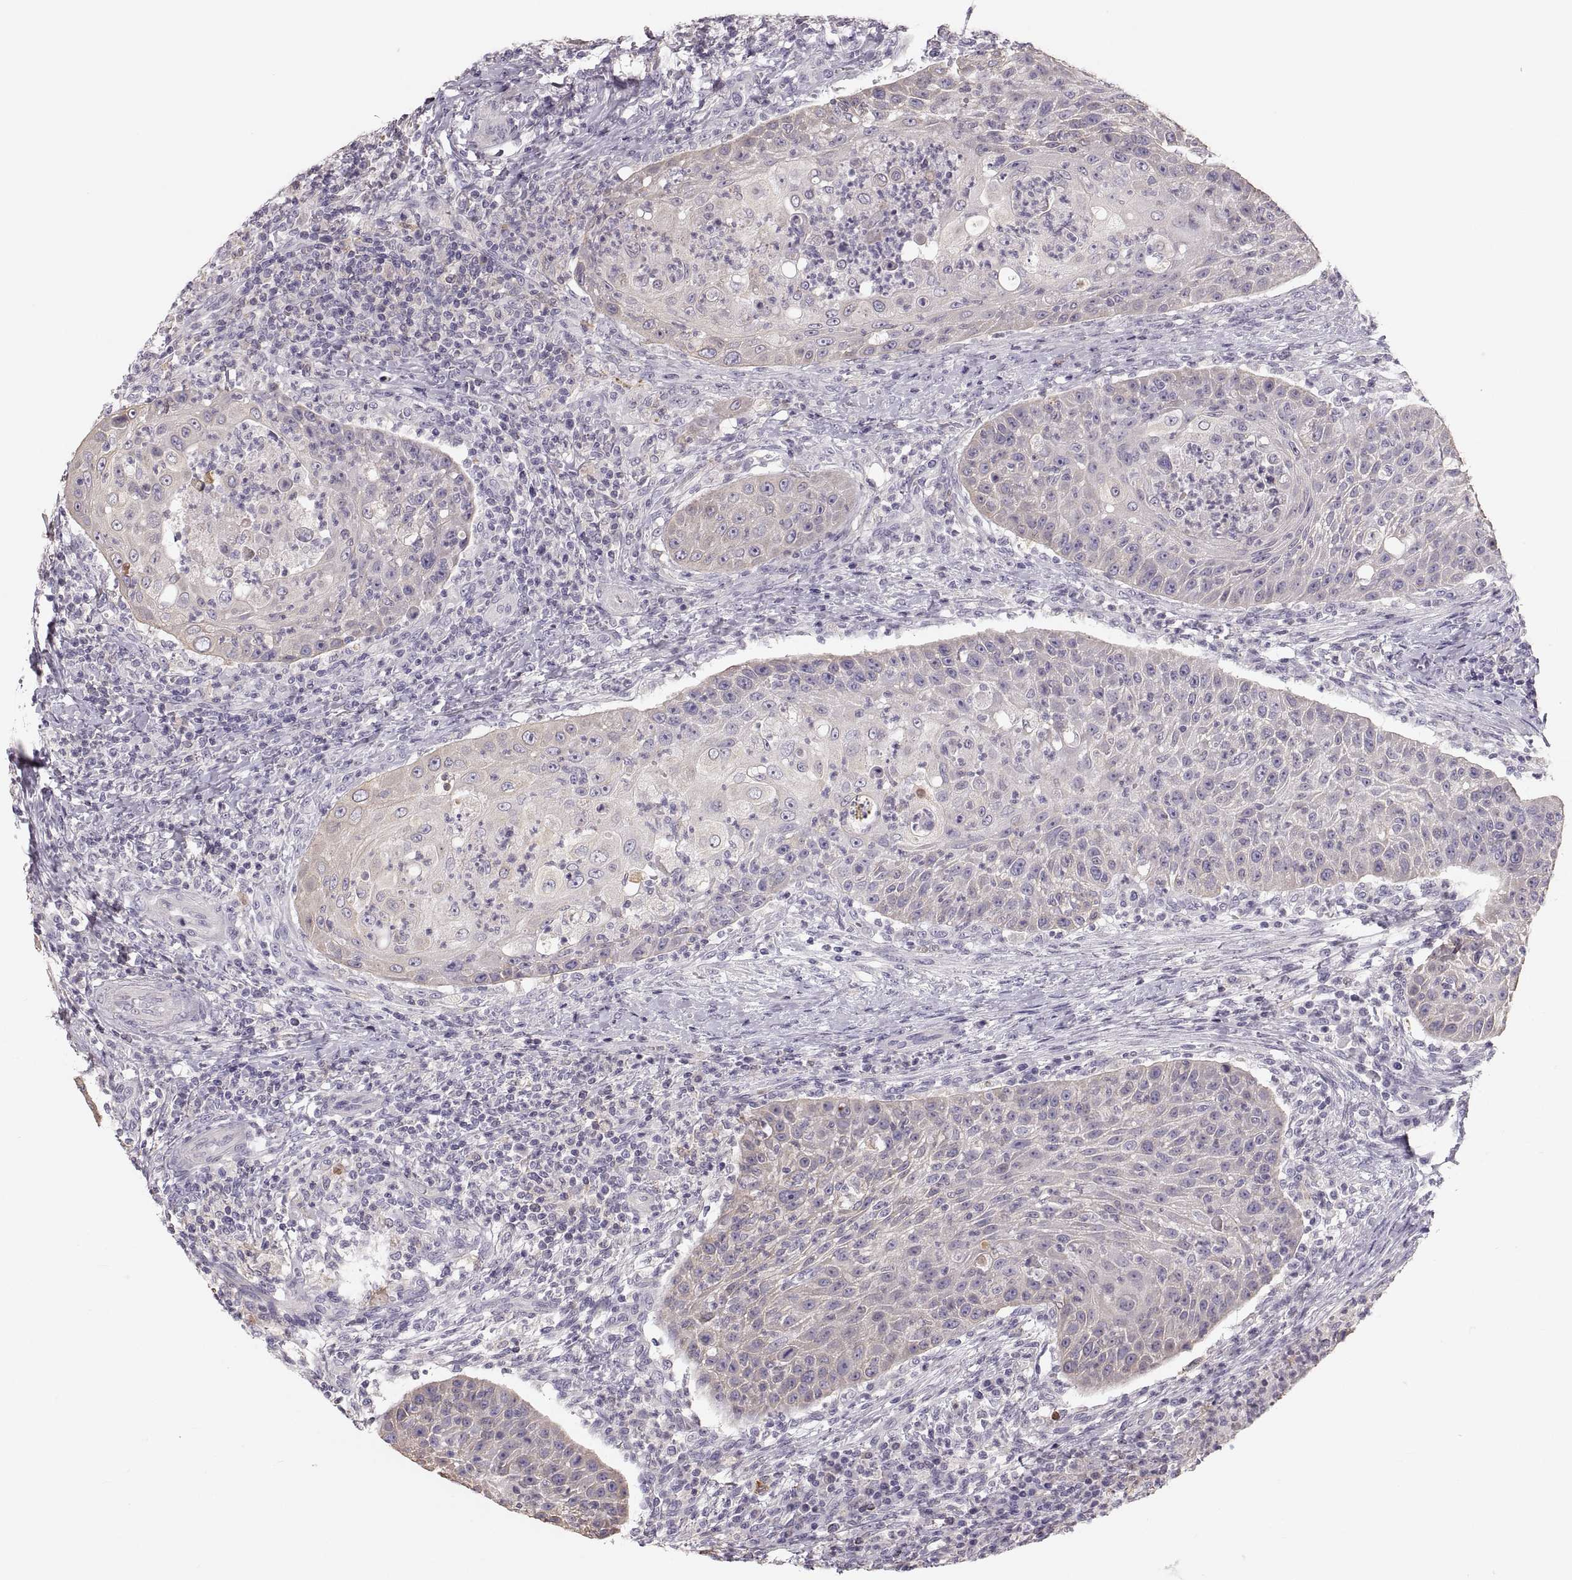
{"staining": {"intensity": "negative", "quantity": "none", "location": "none"}, "tissue": "head and neck cancer", "cell_type": "Tumor cells", "image_type": "cancer", "snomed": [{"axis": "morphology", "description": "Squamous cell carcinoma, NOS"}, {"axis": "topography", "description": "Head-Neck"}], "caption": "Immunohistochemical staining of head and neck cancer (squamous cell carcinoma) reveals no significant expression in tumor cells.", "gene": "RUNDC3A", "patient": {"sex": "male", "age": 69}}